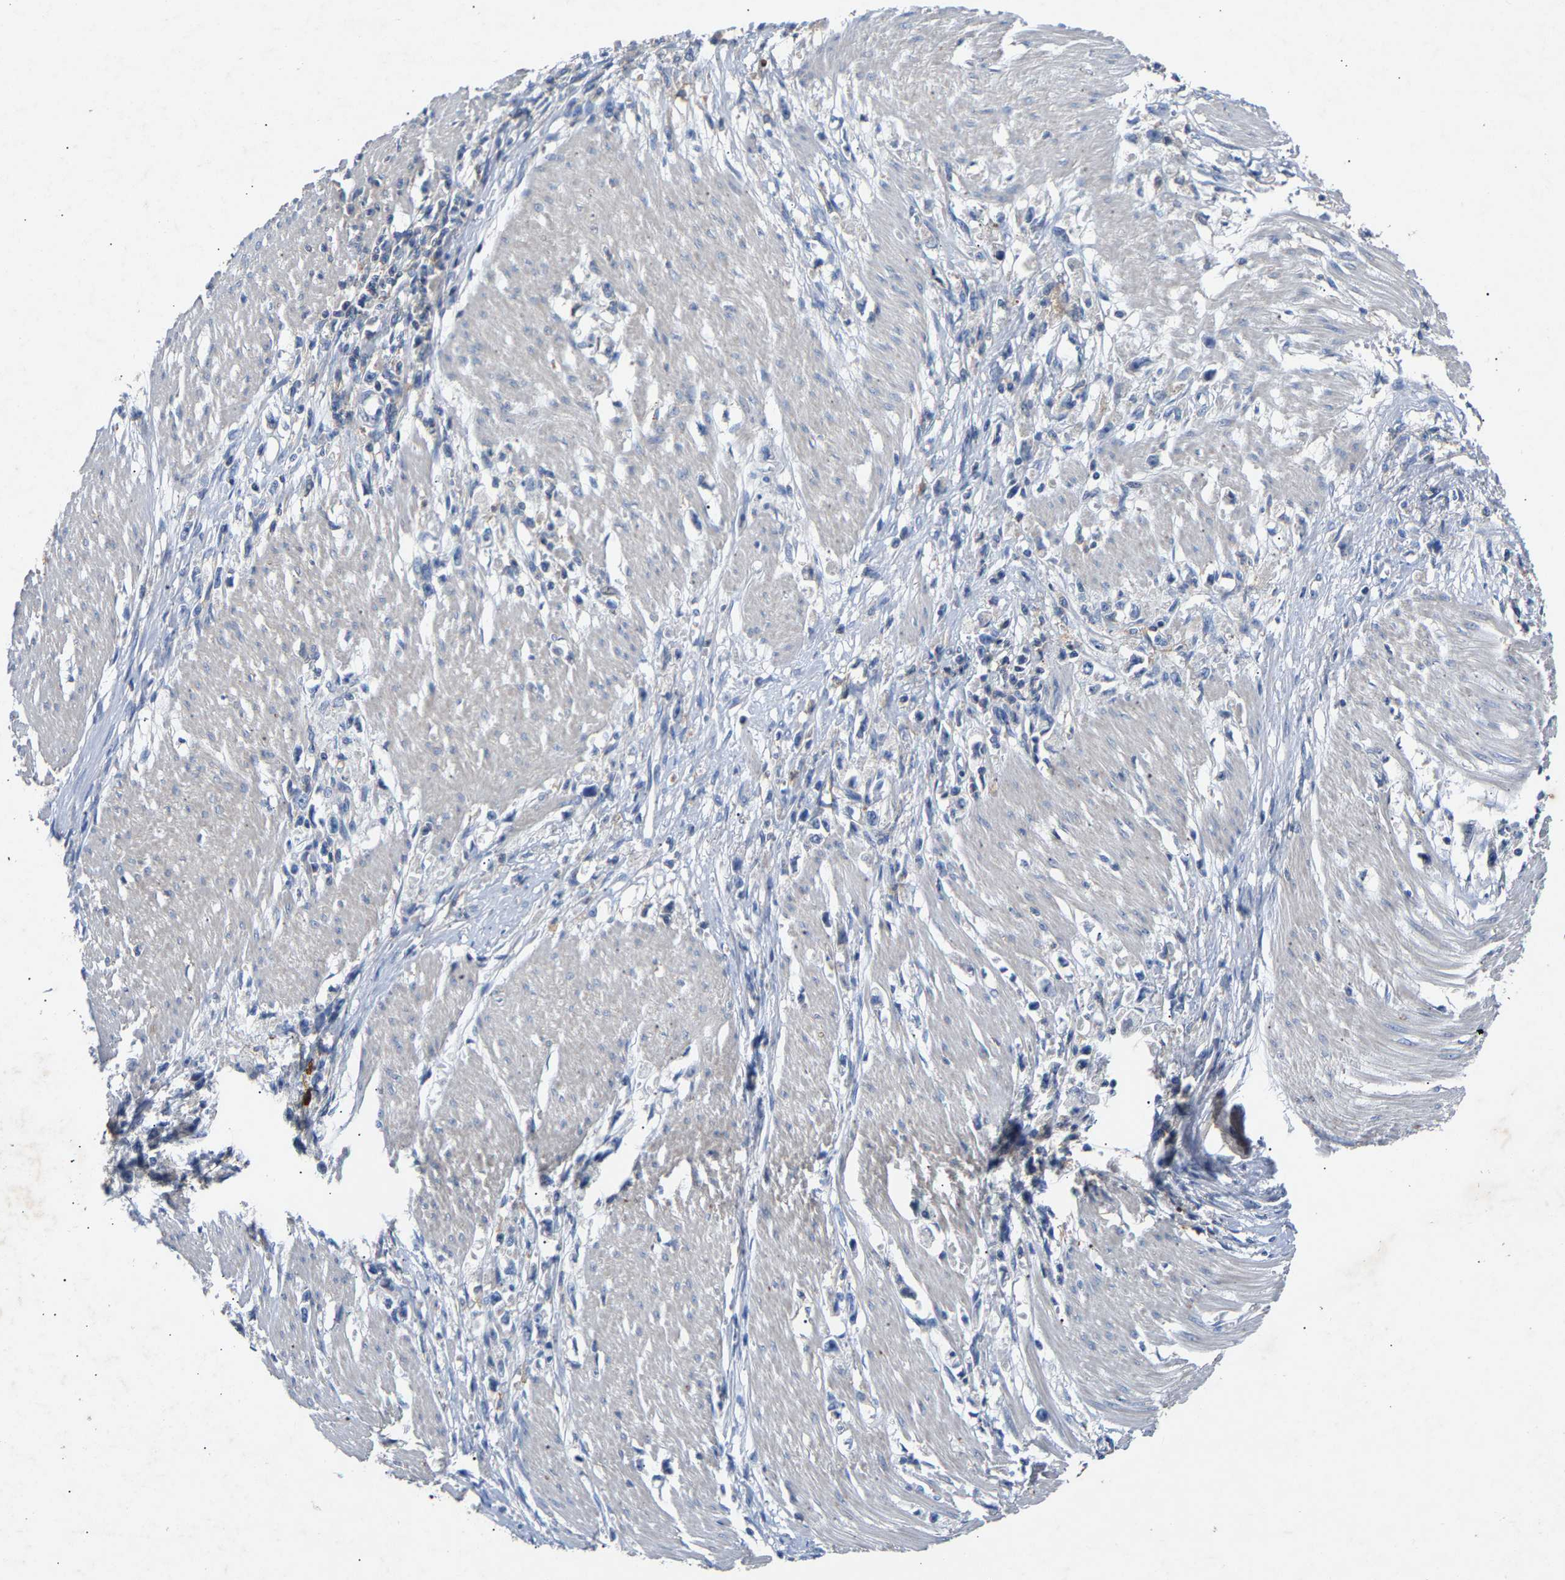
{"staining": {"intensity": "negative", "quantity": "none", "location": "none"}, "tissue": "stomach cancer", "cell_type": "Tumor cells", "image_type": "cancer", "snomed": [{"axis": "morphology", "description": "Adenocarcinoma, NOS"}, {"axis": "topography", "description": "Stomach"}], "caption": "Immunohistochemistry (IHC) of stomach adenocarcinoma shows no positivity in tumor cells.", "gene": "CCDC171", "patient": {"sex": "female", "age": 59}}